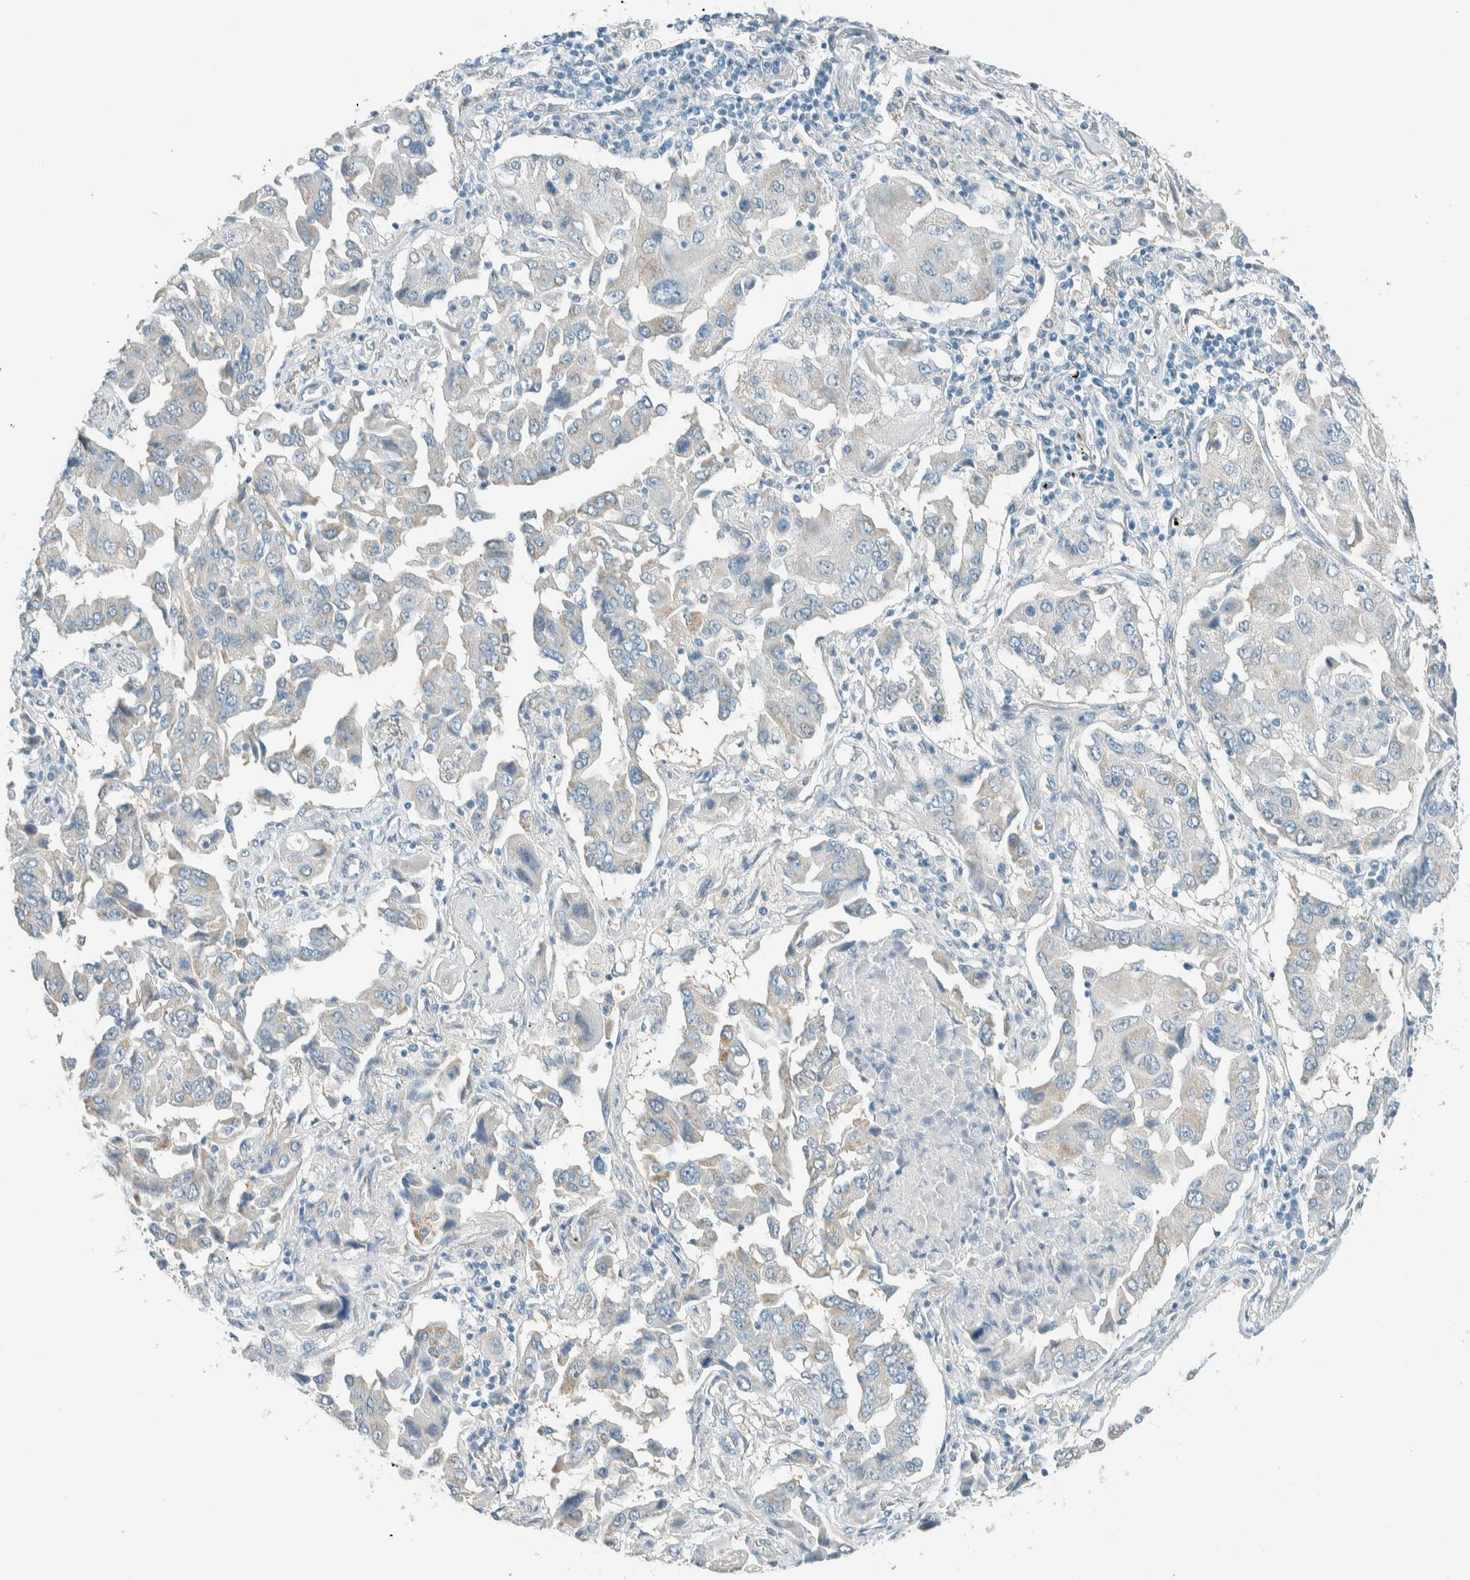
{"staining": {"intensity": "negative", "quantity": "none", "location": "none"}, "tissue": "lung cancer", "cell_type": "Tumor cells", "image_type": "cancer", "snomed": [{"axis": "morphology", "description": "Adenocarcinoma, NOS"}, {"axis": "topography", "description": "Lung"}], "caption": "The image exhibits no significant staining in tumor cells of lung cancer (adenocarcinoma). (DAB (3,3'-diaminobenzidine) IHC, high magnification).", "gene": "ALDH7A1", "patient": {"sex": "female", "age": 65}}